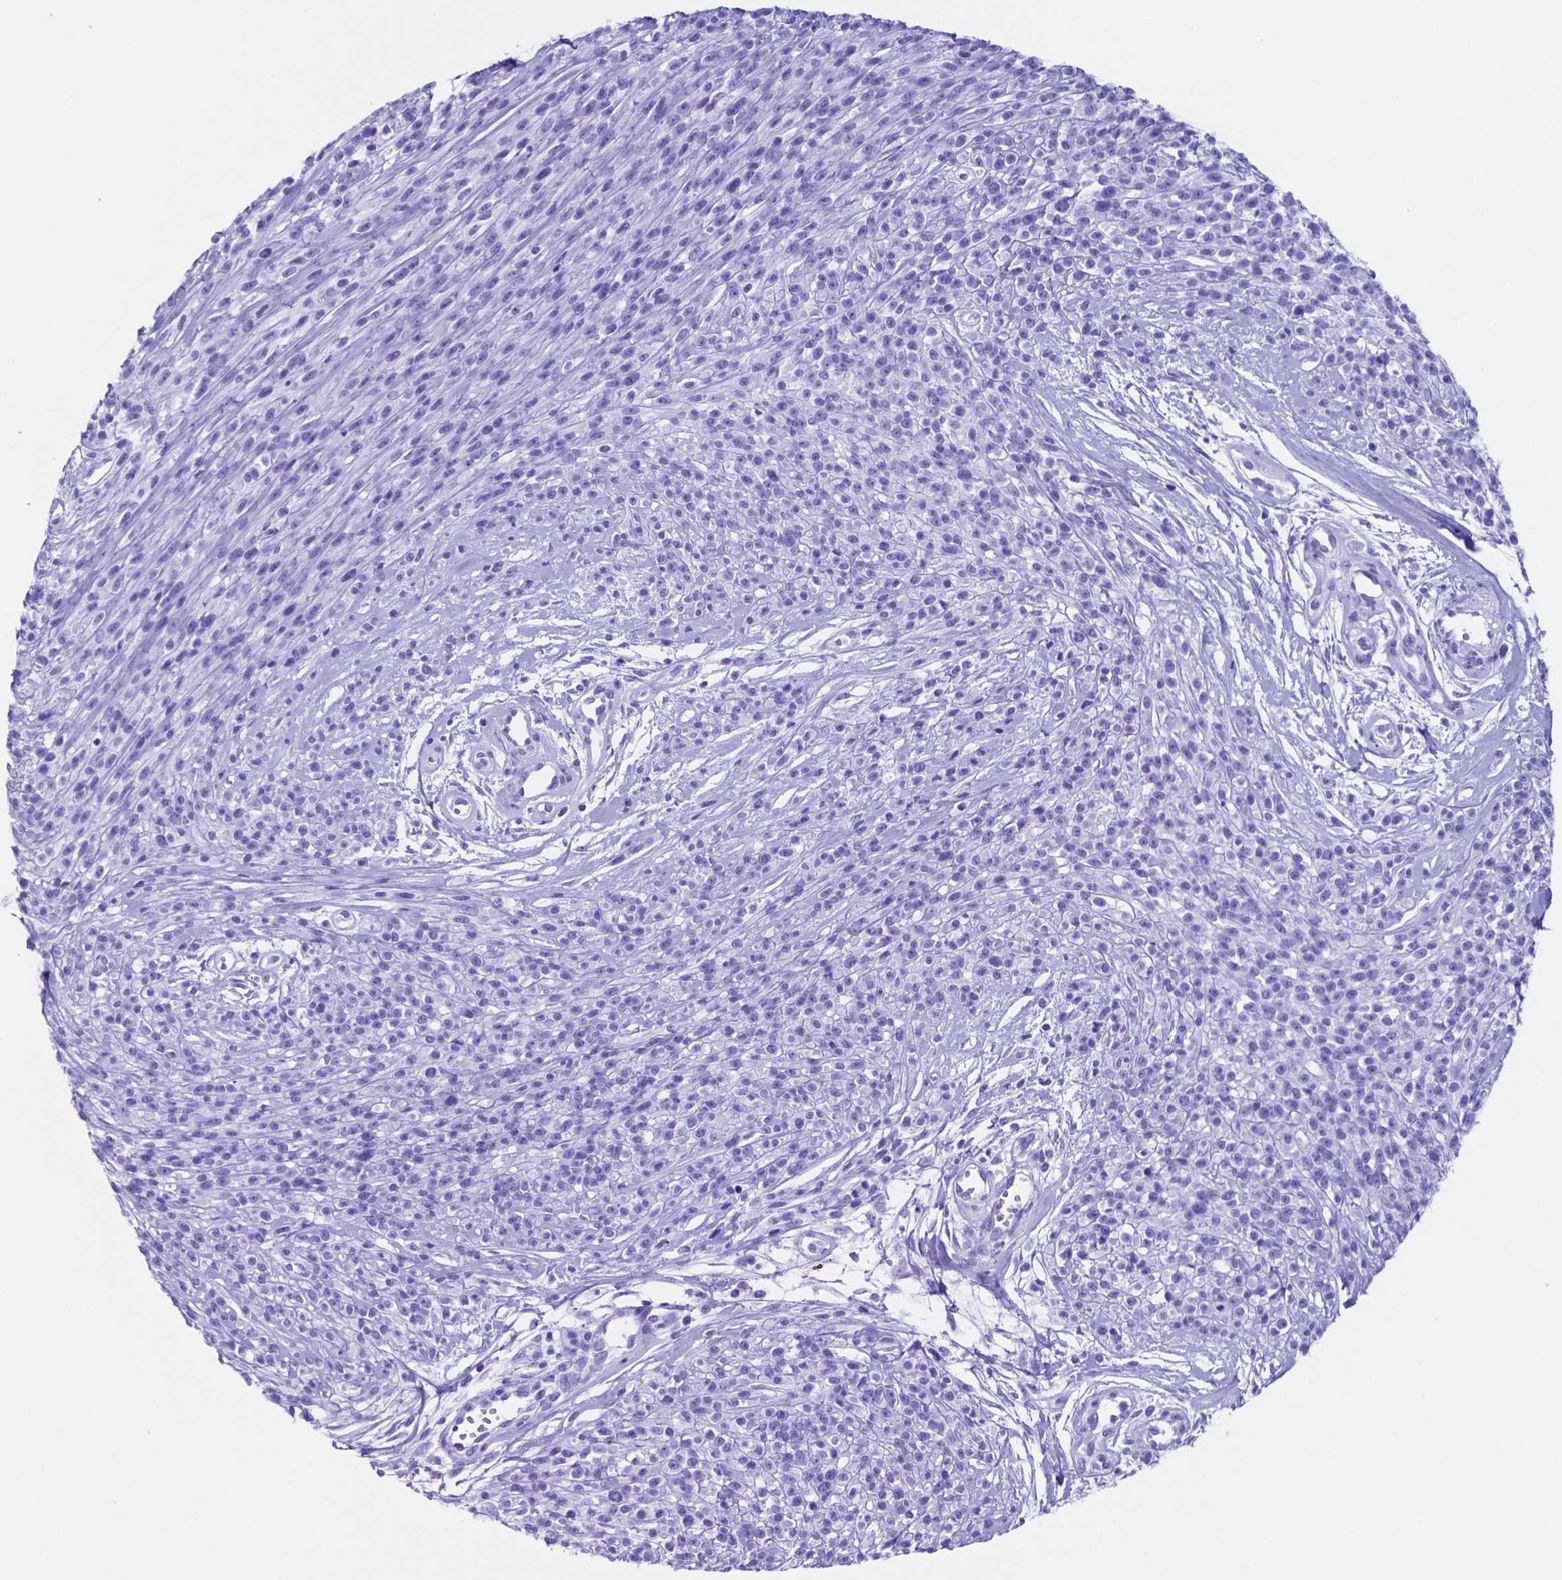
{"staining": {"intensity": "negative", "quantity": "none", "location": "none"}, "tissue": "melanoma", "cell_type": "Tumor cells", "image_type": "cancer", "snomed": [{"axis": "morphology", "description": "Malignant melanoma, NOS"}, {"axis": "topography", "description": "Skin"}, {"axis": "topography", "description": "Skin of trunk"}], "caption": "There is no significant positivity in tumor cells of melanoma.", "gene": "DNAAF8", "patient": {"sex": "male", "age": 74}}